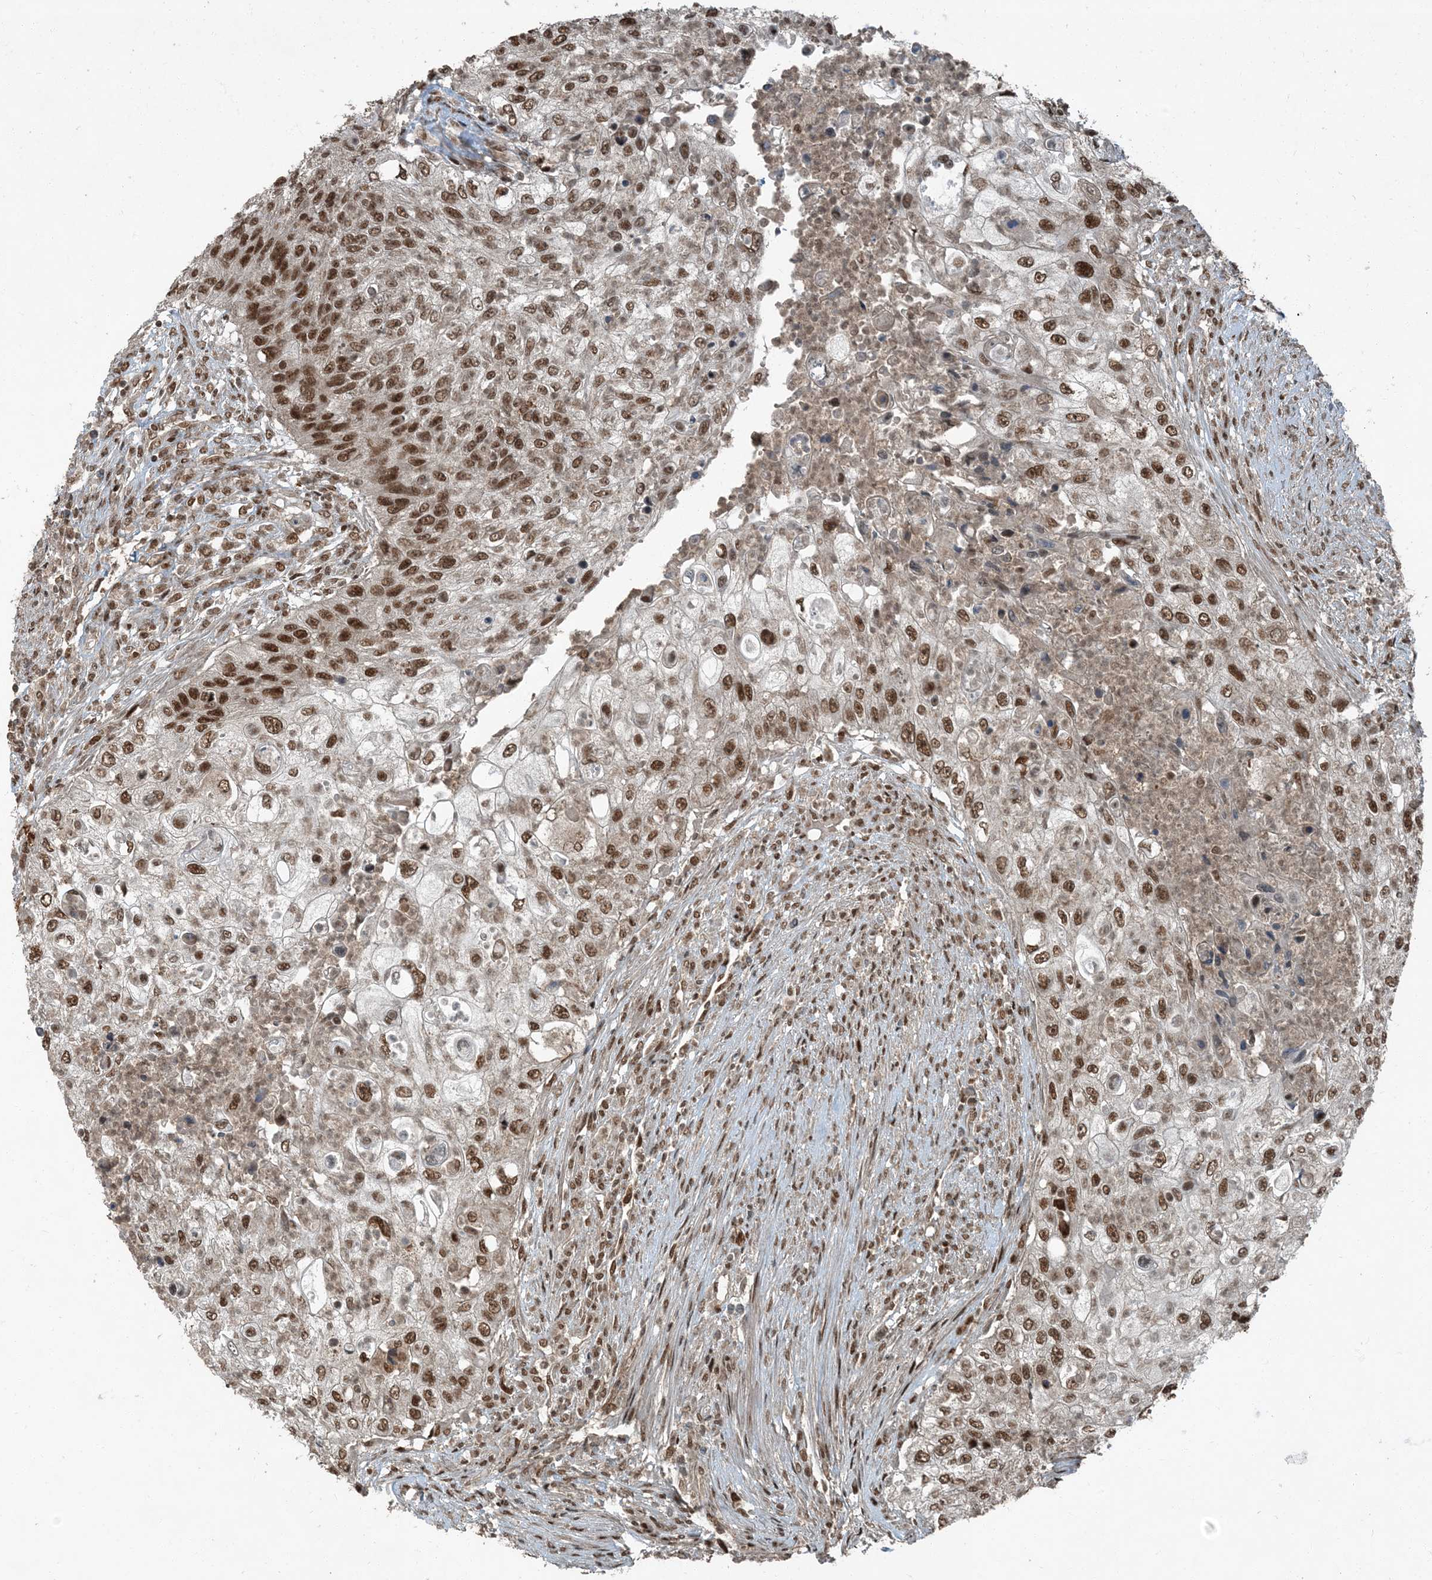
{"staining": {"intensity": "moderate", "quantity": ">75%", "location": "nuclear"}, "tissue": "urothelial cancer", "cell_type": "Tumor cells", "image_type": "cancer", "snomed": [{"axis": "morphology", "description": "Urothelial carcinoma, High grade"}, {"axis": "topography", "description": "Urinary bladder"}], "caption": "Human high-grade urothelial carcinoma stained with a brown dye shows moderate nuclear positive expression in approximately >75% of tumor cells.", "gene": "TRAPPC12", "patient": {"sex": "female", "age": 60}}